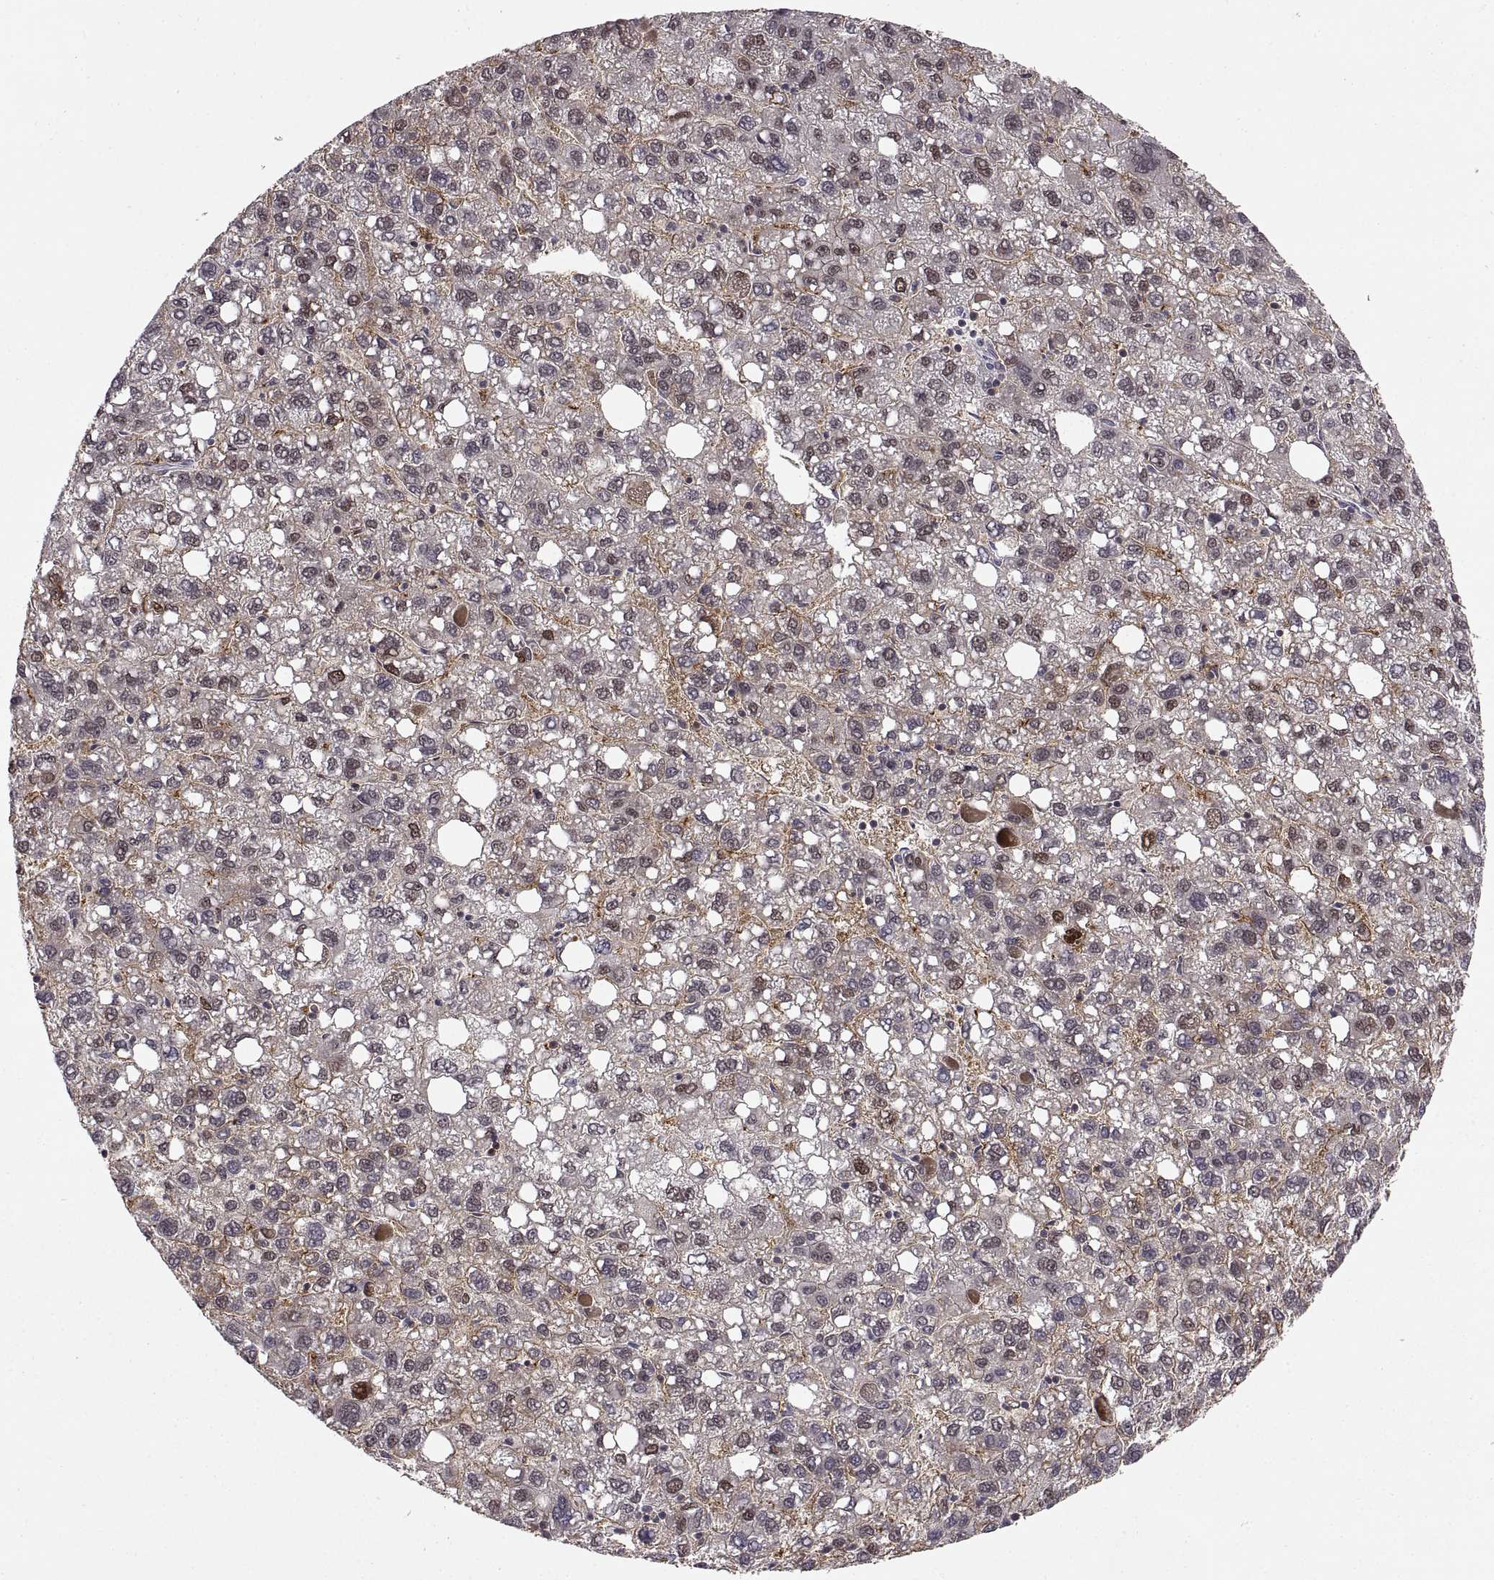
{"staining": {"intensity": "negative", "quantity": "none", "location": "none"}, "tissue": "liver cancer", "cell_type": "Tumor cells", "image_type": "cancer", "snomed": [{"axis": "morphology", "description": "Carcinoma, Hepatocellular, NOS"}, {"axis": "topography", "description": "Liver"}], "caption": "The photomicrograph reveals no significant staining in tumor cells of hepatocellular carcinoma (liver).", "gene": "CHFR", "patient": {"sex": "female", "age": 82}}